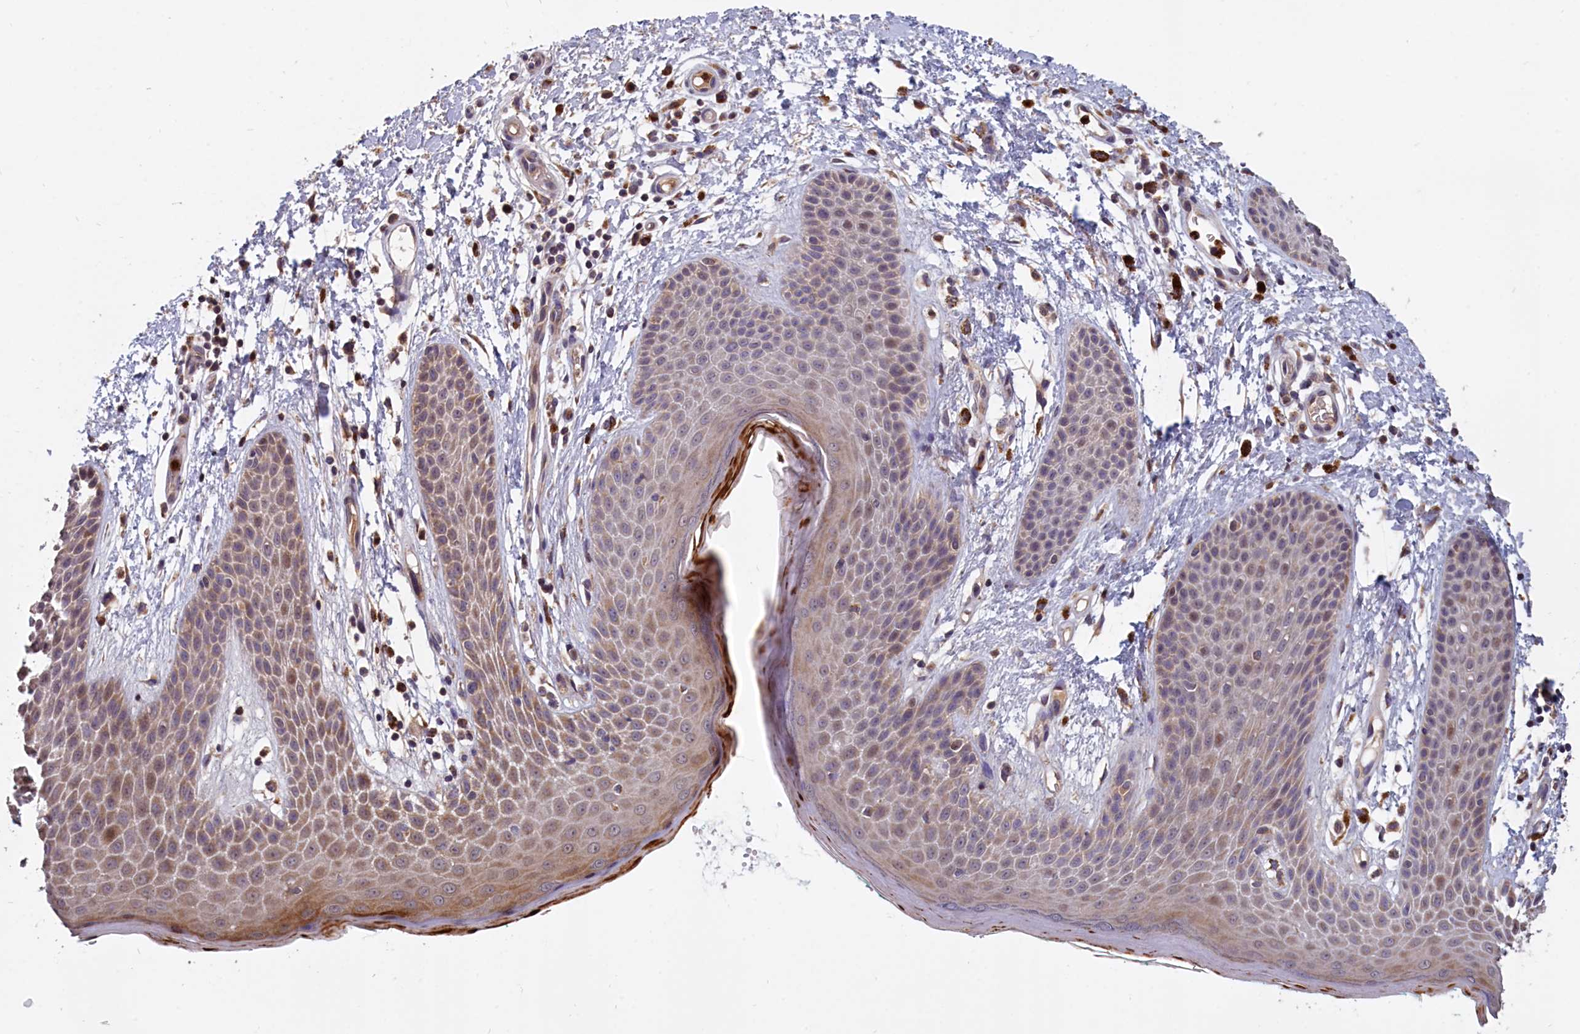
{"staining": {"intensity": "moderate", "quantity": "25%-75%", "location": "cytoplasmic/membranous"}, "tissue": "skin", "cell_type": "Epidermal cells", "image_type": "normal", "snomed": [{"axis": "morphology", "description": "Normal tissue, NOS"}, {"axis": "topography", "description": "Anal"}], "caption": "High-power microscopy captured an IHC micrograph of unremarkable skin, revealing moderate cytoplasmic/membranous expression in about 25%-75% of epidermal cells.", "gene": "EPB41L4B", "patient": {"sex": "male", "age": 74}}